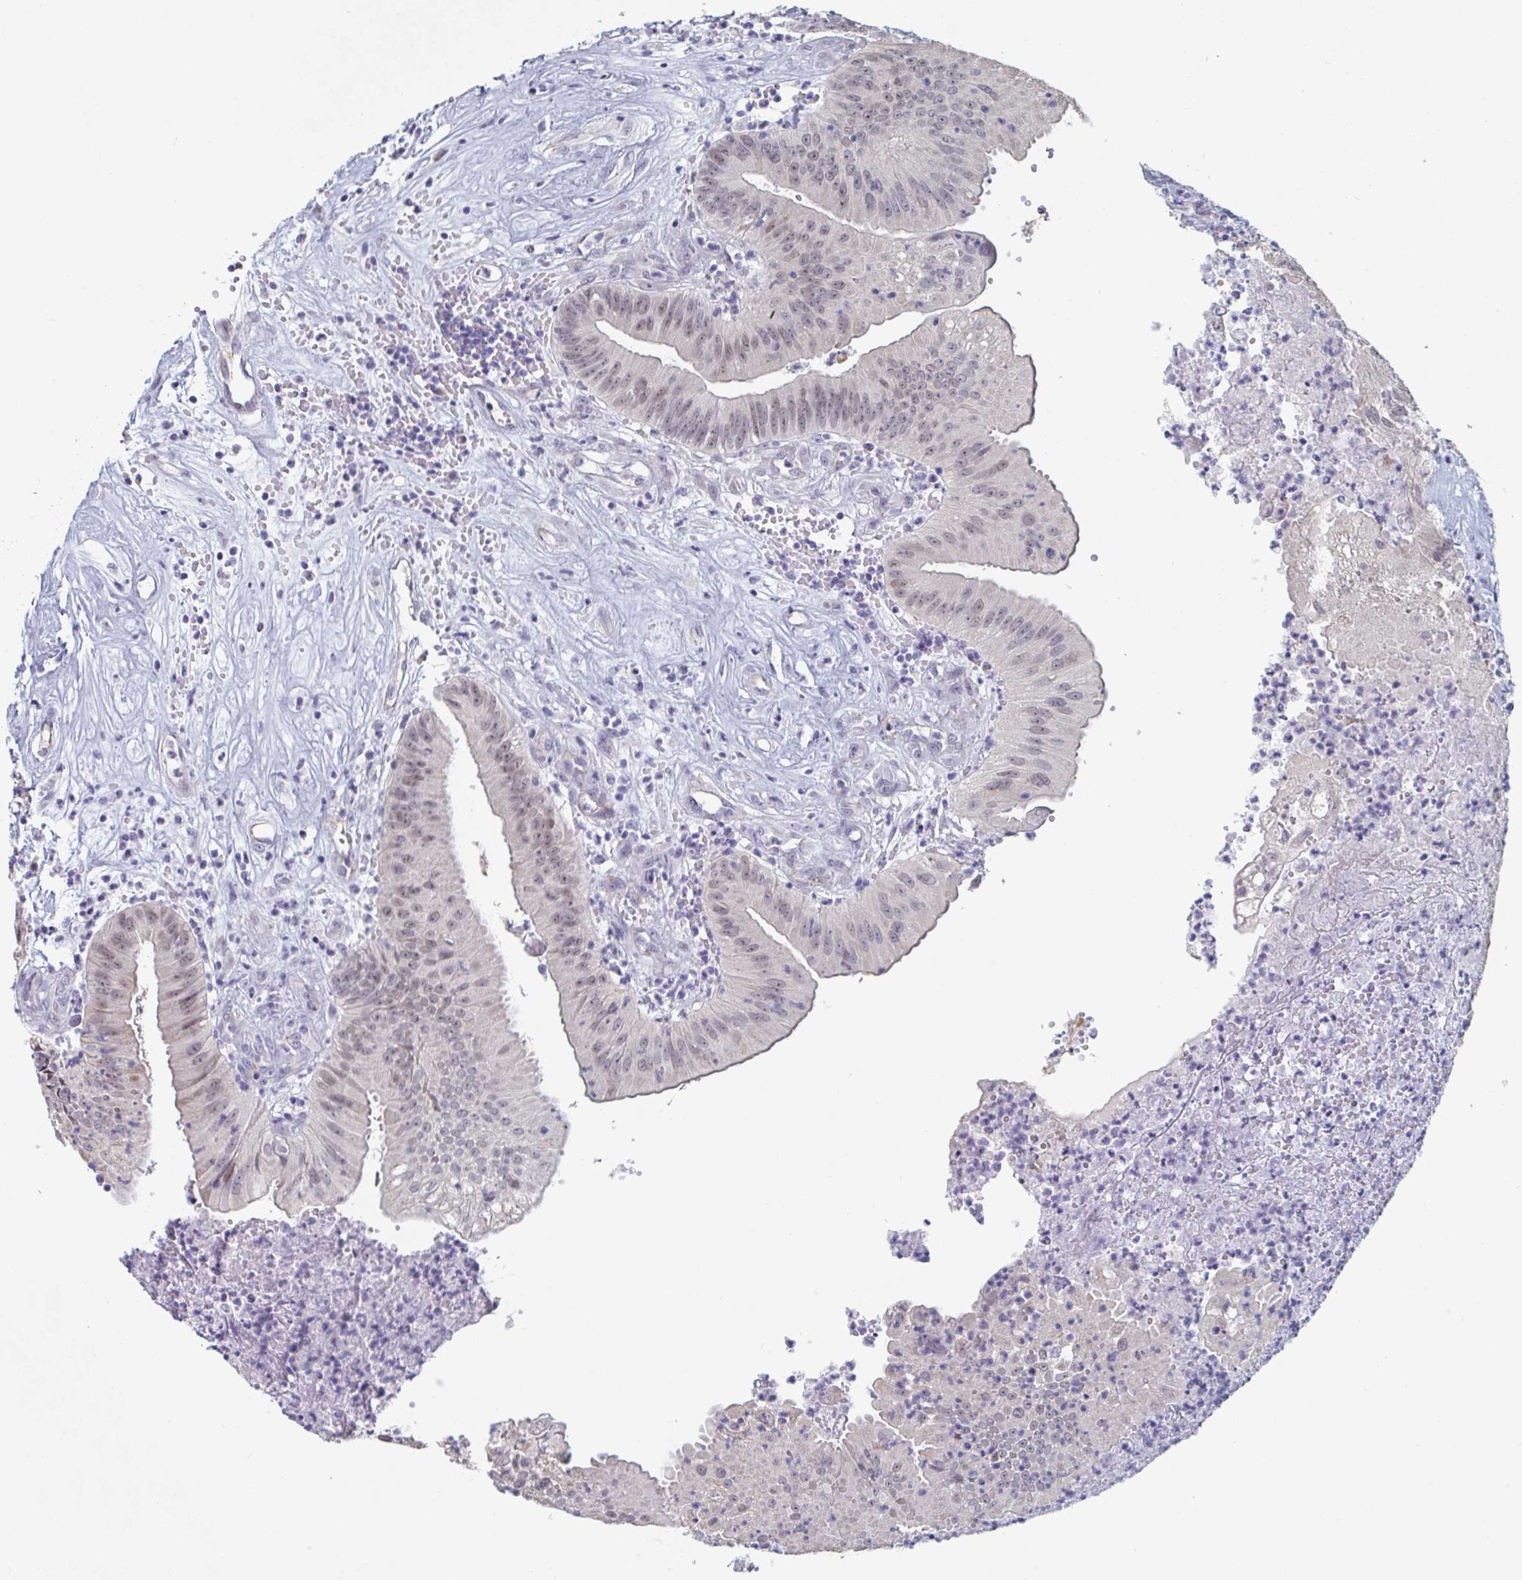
{"staining": {"intensity": "weak", "quantity": "25%-75%", "location": "nuclear"}, "tissue": "head and neck cancer", "cell_type": "Tumor cells", "image_type": "cancer", "snomed": [{"axis": "morphology", "description": "Adenocarcinoma, NOS"}, {"axis": "topography", "description": "Head-Neck"}], "caption": "Adenocarcinoma (head and neck) tissue exhibits weak nuclear staining in approximately 25%-75% of tumor cells", "gene": "FOXA1", "patient": {"sex": "male", "age": 44}}